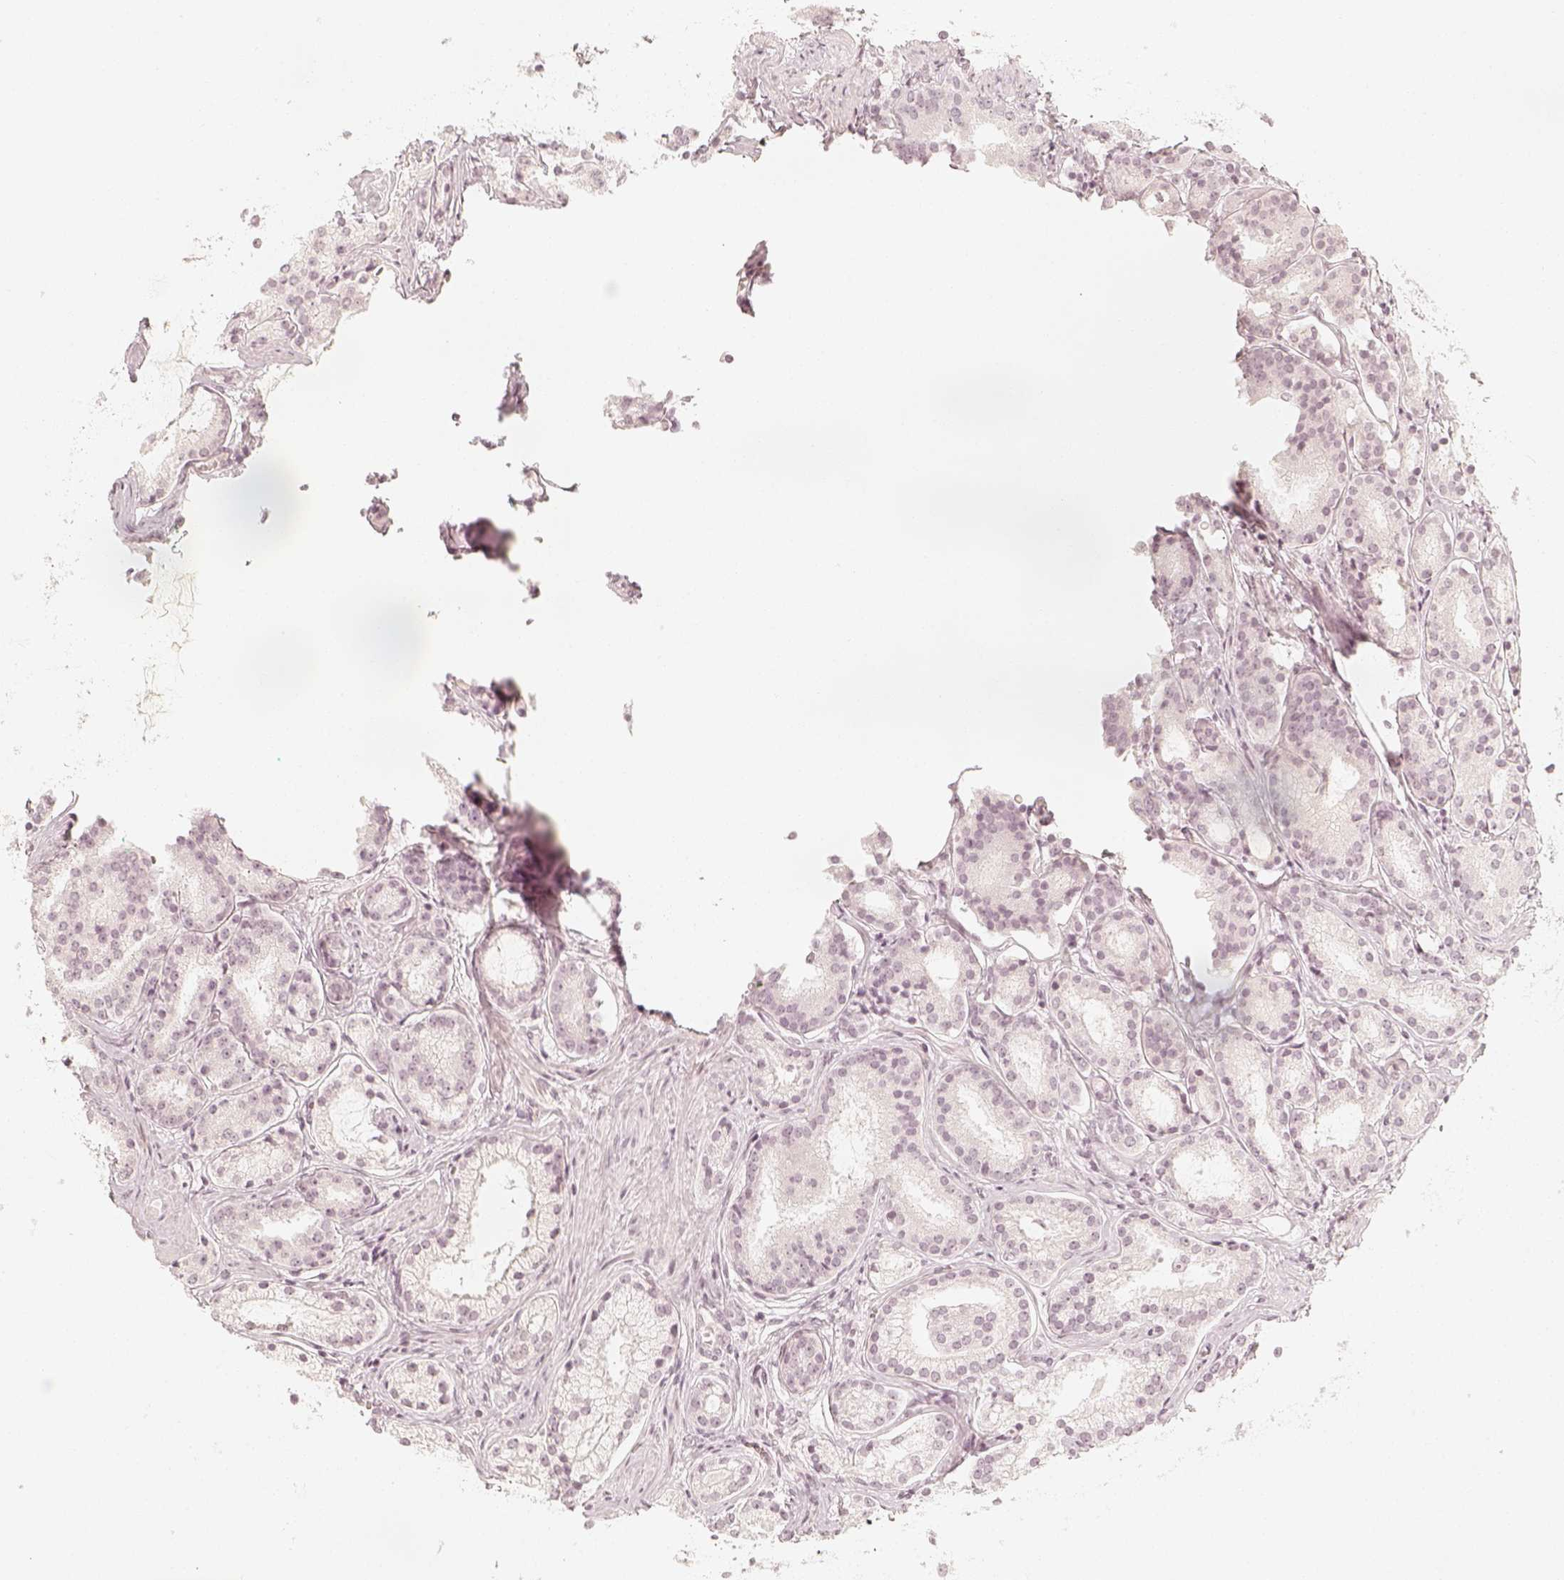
{"staining": {"intensity": "negative", "quantity": "none", "location": "none"}, "tissue": "prostate cancer", "cell_type": "Tumor cells", "image_type": "cancer", "snomed": [{"axis": "morphology", "description": "Adenocarcinoma, High grade"}, {"axis": "topography", "description": "Prostate"}], "caption": "Immunohistochemistry photomicrograph of human high-grade adenocarcinoma (prostate) stained for a protein (brown), which displays no positivity in tumor cells.", "gene": "KRTAP2-1", "patient": {"sex": "male", "age": 63}}